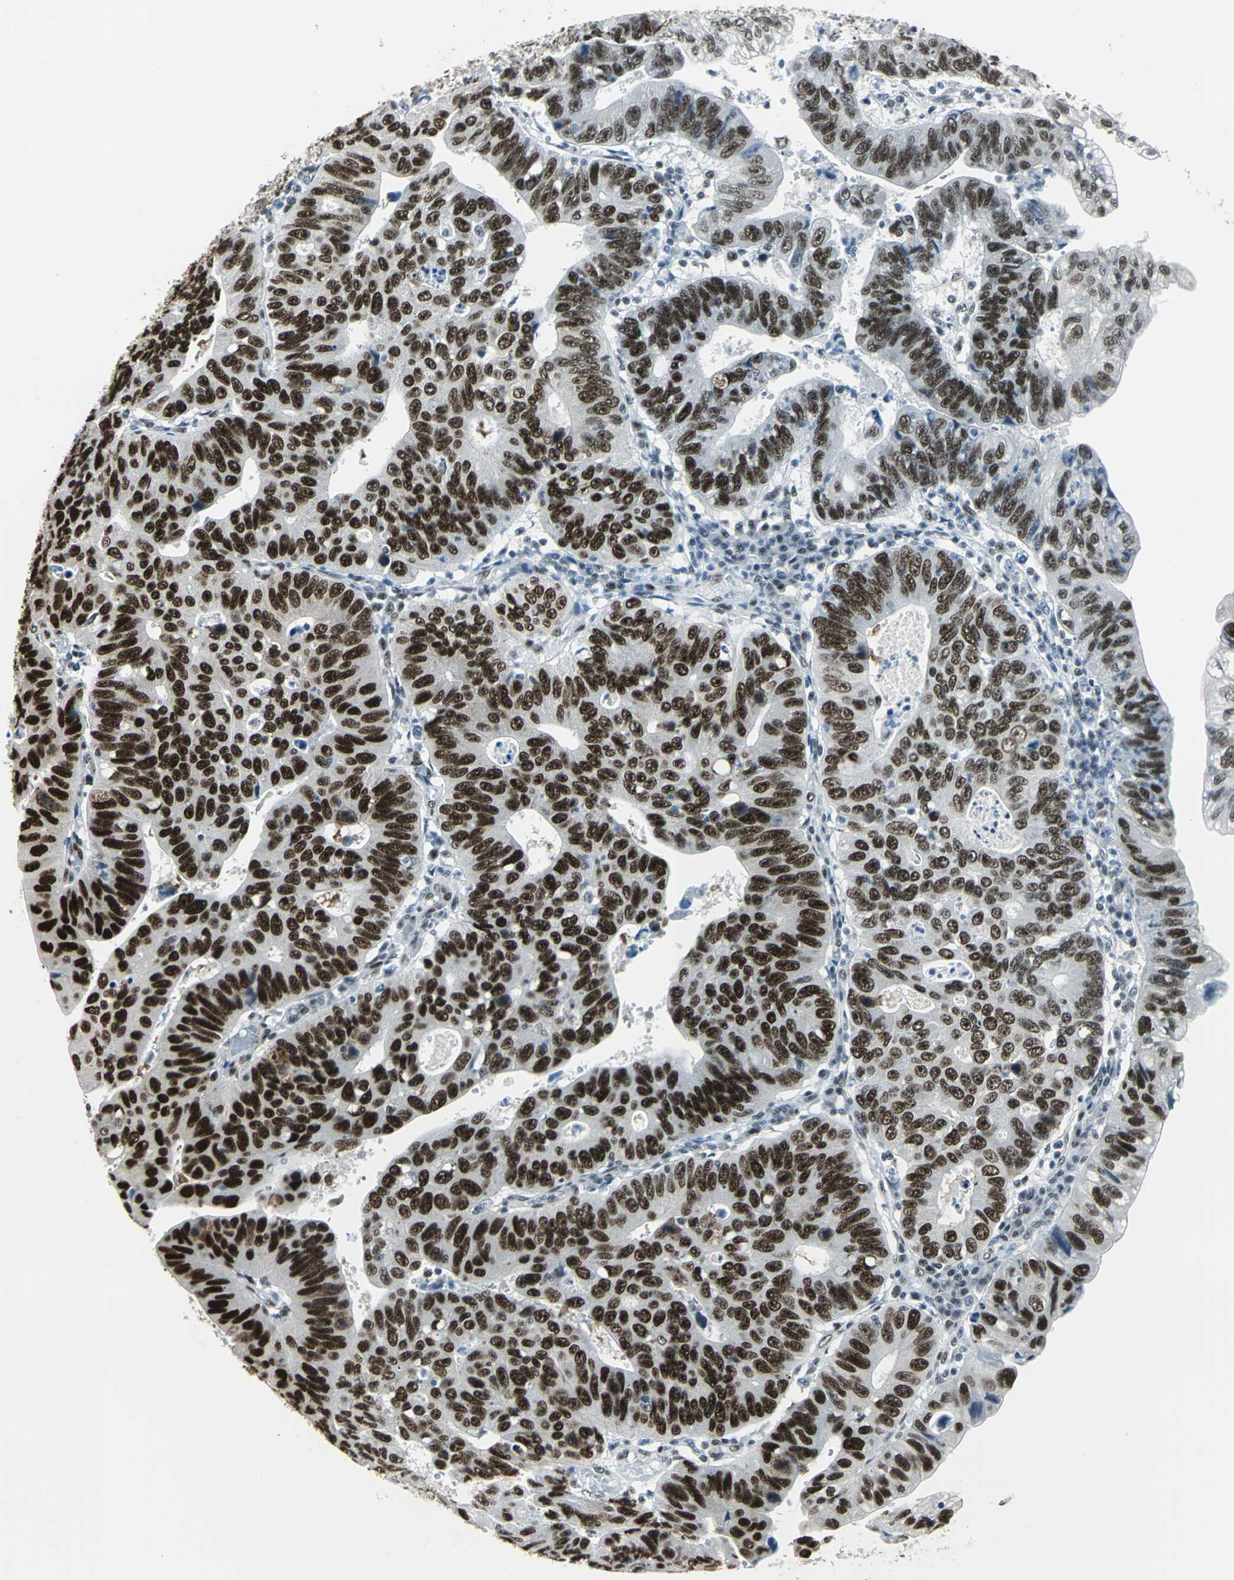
{"staining": {"intensity": "strong", "quantity": ">75%", "location": "nuclear"}, "tissue": "stomach cancer", "cell_type": "Tumor cells", "image_type": "cancer", "snomed": [{"axis": "morphology", "description": "Adenocarcinoma, NOS"}, {"axis": "topography", "description": "Stomach"}], "caption": "Protein expression analysis of human stomach adenocarcinoma reveals strong nuclear expression in about >75% of tumor cells.", "gene": "ADNP", "patient": {"sex": "male", "age": 59}}